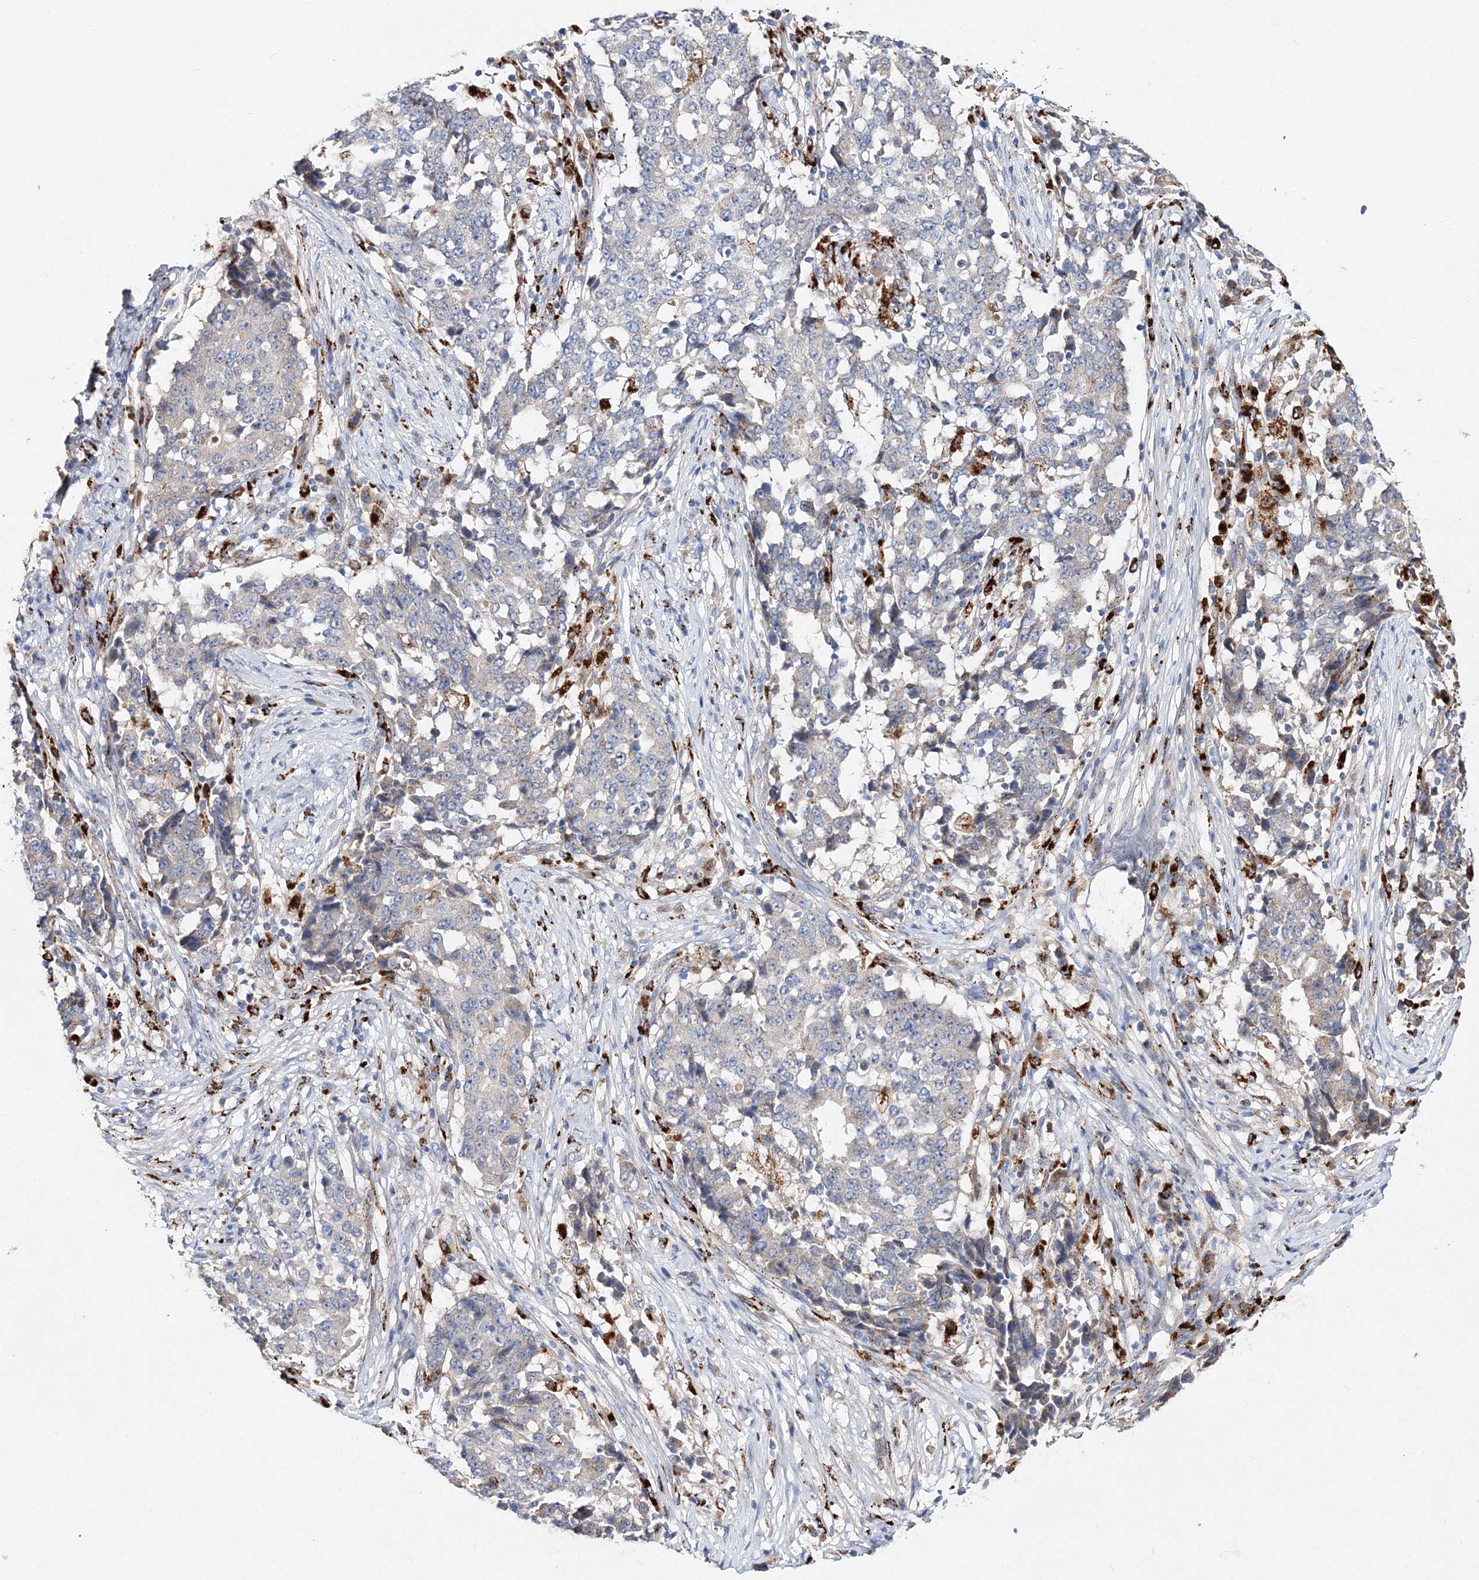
{"staining": {"intensity": "weak", "quantity": "25%-75%", "location": "cytoplasmic/membranous"}, "tissue": "stomach cancer", "cell_type": "Tumor cells", "image_type": "cancer", "snomed": [{"axis": "morphology", "description": "Adenocarcinoma, NOS"}, {"axis": "topography", "description": "Stomach"}], "caption": "Stomach cancer stained with a protein marker exhibits weak staining in tumor cells.", "gene": "C3orf38", "patient": {"sex": "male", "age": 59}}